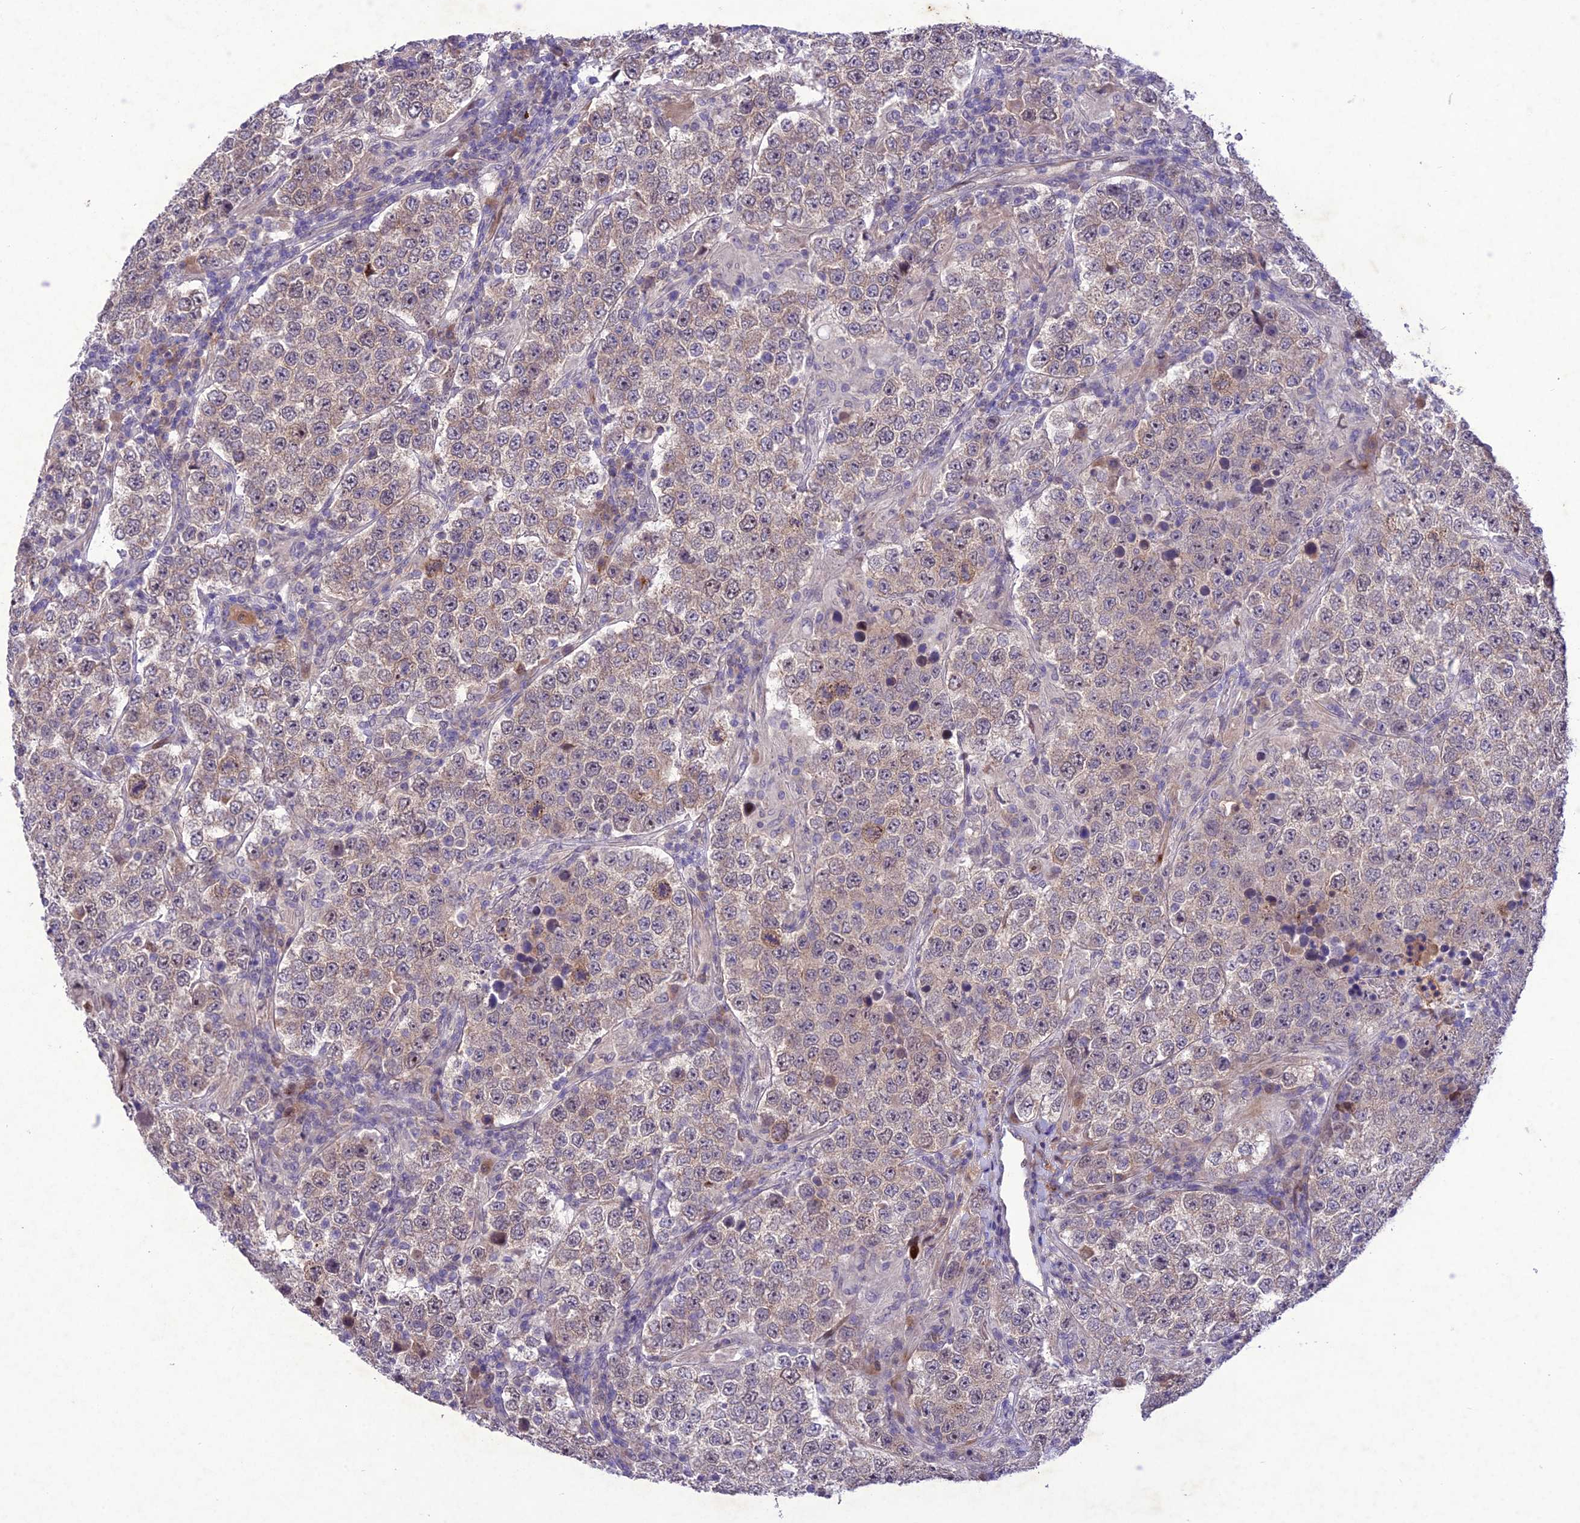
{"staining": {"intensity": "weak", "quantity": "25%-75%", "location": "cytoplasmic/membranous"}, "tissue": "testis cancer", "cell_type": "Tumor cells", "image_type": "cancer", "snomed": [{"axis": "morphology", "description": "Normal tissue, NOS"}, {"axis": "morphology", "description": "Urothelial carcinoma, High grade"}, {"axis": "morphology", "description": "Seminoma, NOS"}, {"axis": "morphology", "description": "Carcinoma, Embryonal, NOS"}, {"axis": "topography", "description": "Urinary bladder"}, {"axis": "topography", "description": "Testis"}], "caption": "Tumor cells display low levels of weak cytoplasmic/membranous positivity in about 25%-75% of cells in testis urothelial carcinoma (high-grade).", "gene": "ANKRD52", "patient": {"sex": "male", "age": 41}}